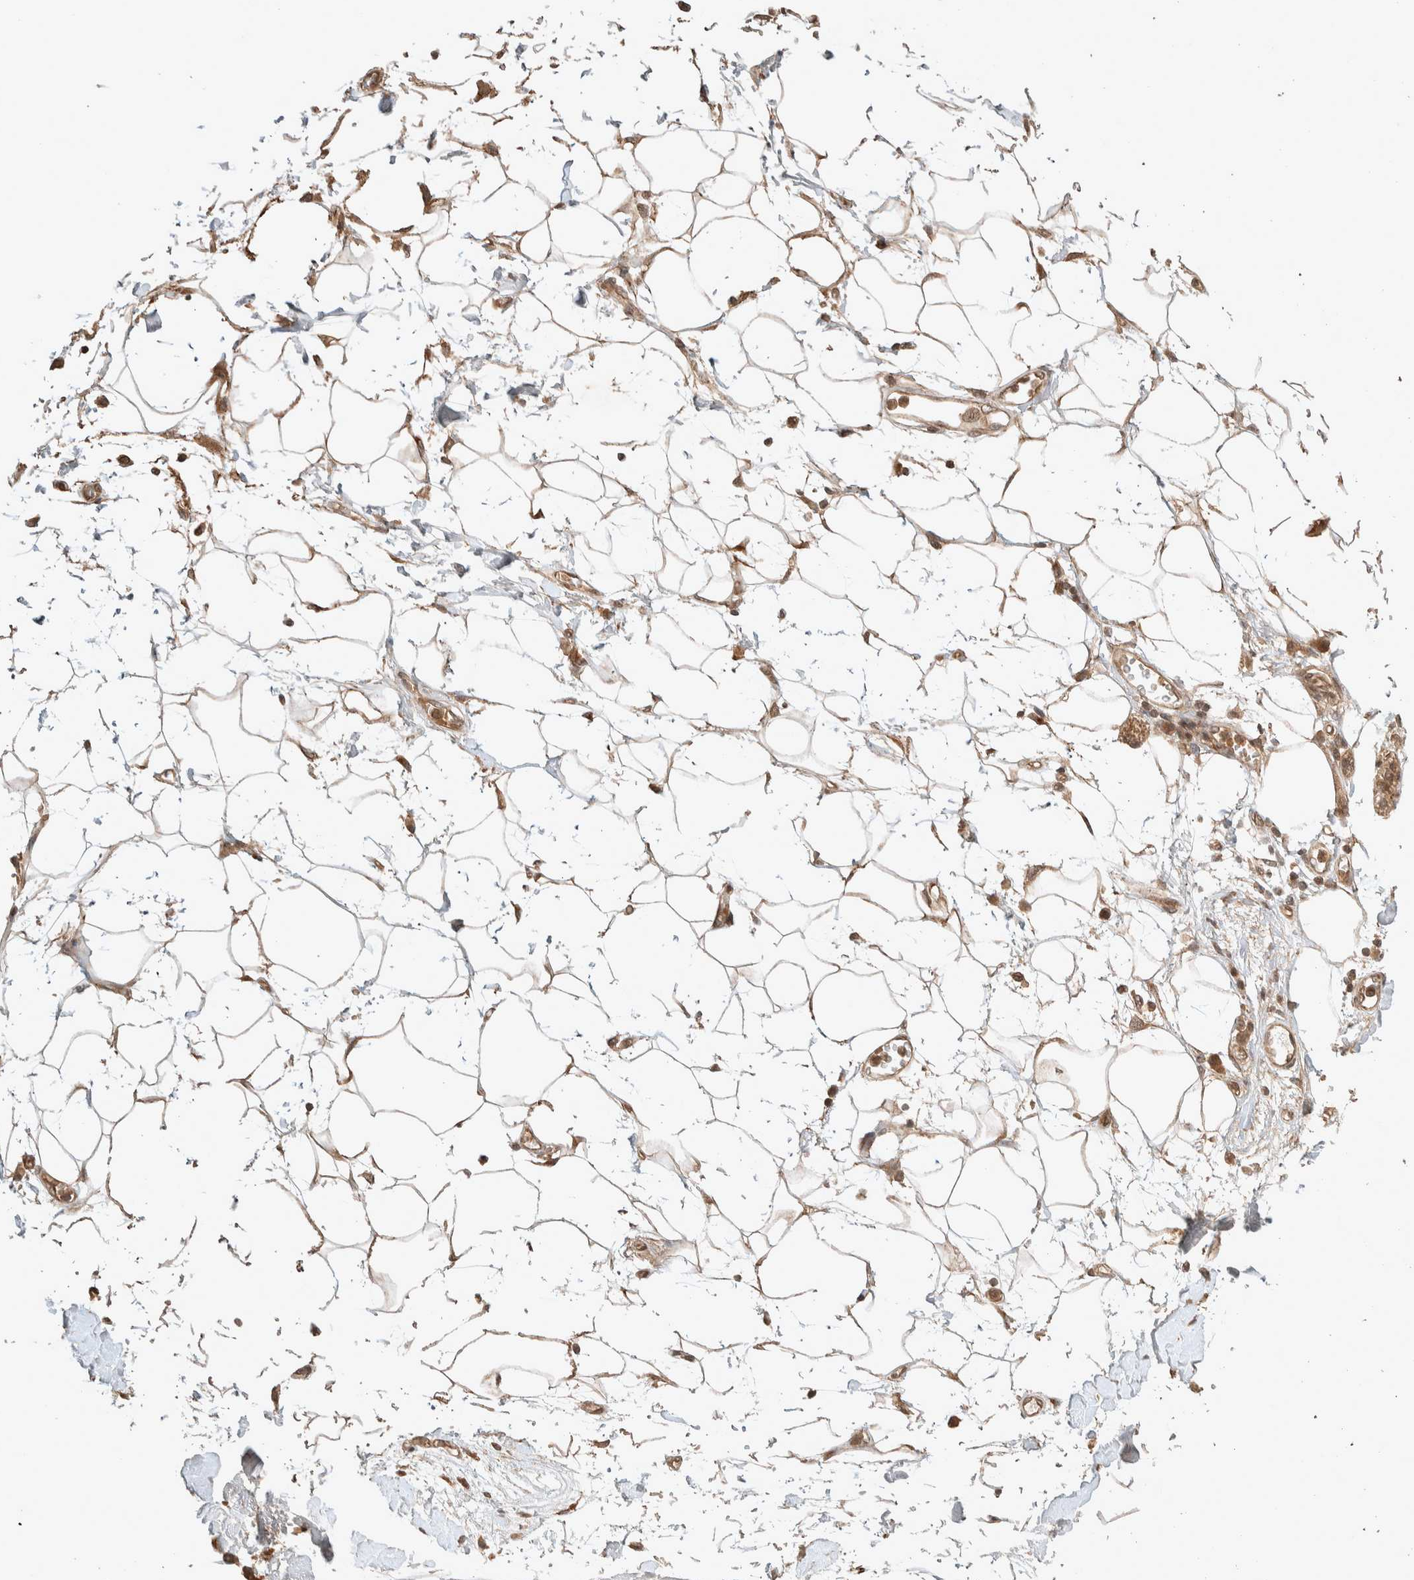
{"staining": {"intensity": "moderate", "quantity": ">75%", "location": "cytoplasmic/membranous,nuclear"}, "tissue": "adipose tissue", "cell_type": "Adipocytes", "image_type": "normal", "snomed": [{"axis": "morphology", "description": "Normal tissue, NOS"}, {"axis": "morphology", "description": "Adenocarcinoma, NOS"}, {"axis": "topography", "description": "Duodenum"}, {"axis": "topography", "description": "Peripheral nerve tissue"}], "caption": "Adipose tissue stained for a protein (brown) exhibits moderate cytoplasmic/membranous,nuclear positive positivity in approximately >75% of adipocytes.", "gene": "THRA", "patient": {"sex": "female", "age": 60}}